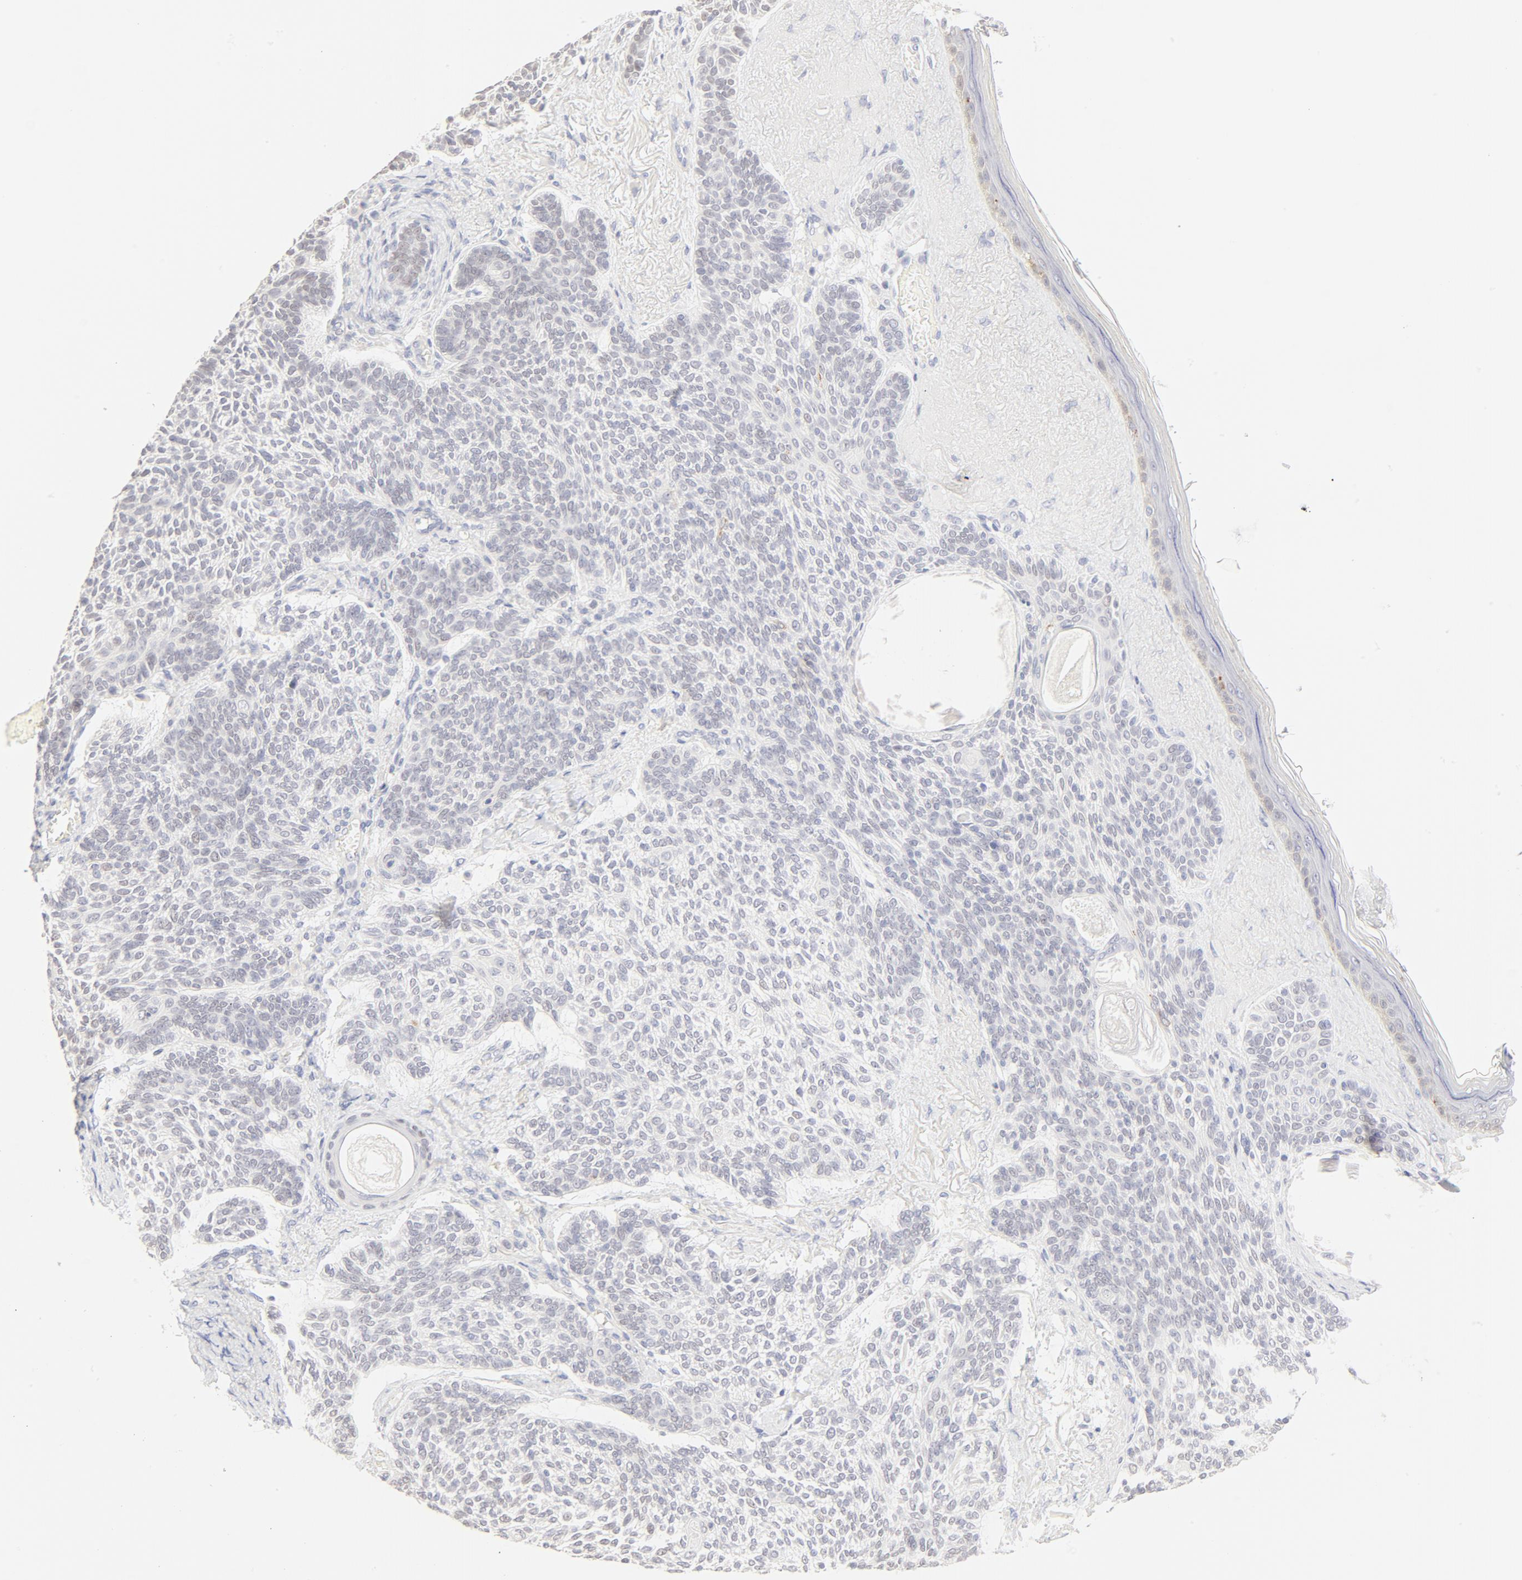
{"staining": {"intensity": "negative", "quantity": "none", "location": "none"}, "tissue": "skin cancer", "cell_type": "Tumor cells", "image_type": "cancer", "snomed": [{"axis": "morphology", "description": "Normal tissue, NOS"}, {"axis": "morphology", "description": "Basal cell carcinoma"}, {"axis": "topography", "description": "Skin"}], "caption": "Basal cell carcinoma (skin) stained for a protein using immunohistochemistry (IHC) exhibits no positivity tumor cells.", "gene": "FCGBP", "patient": {"sex": "female", "age": 70}}